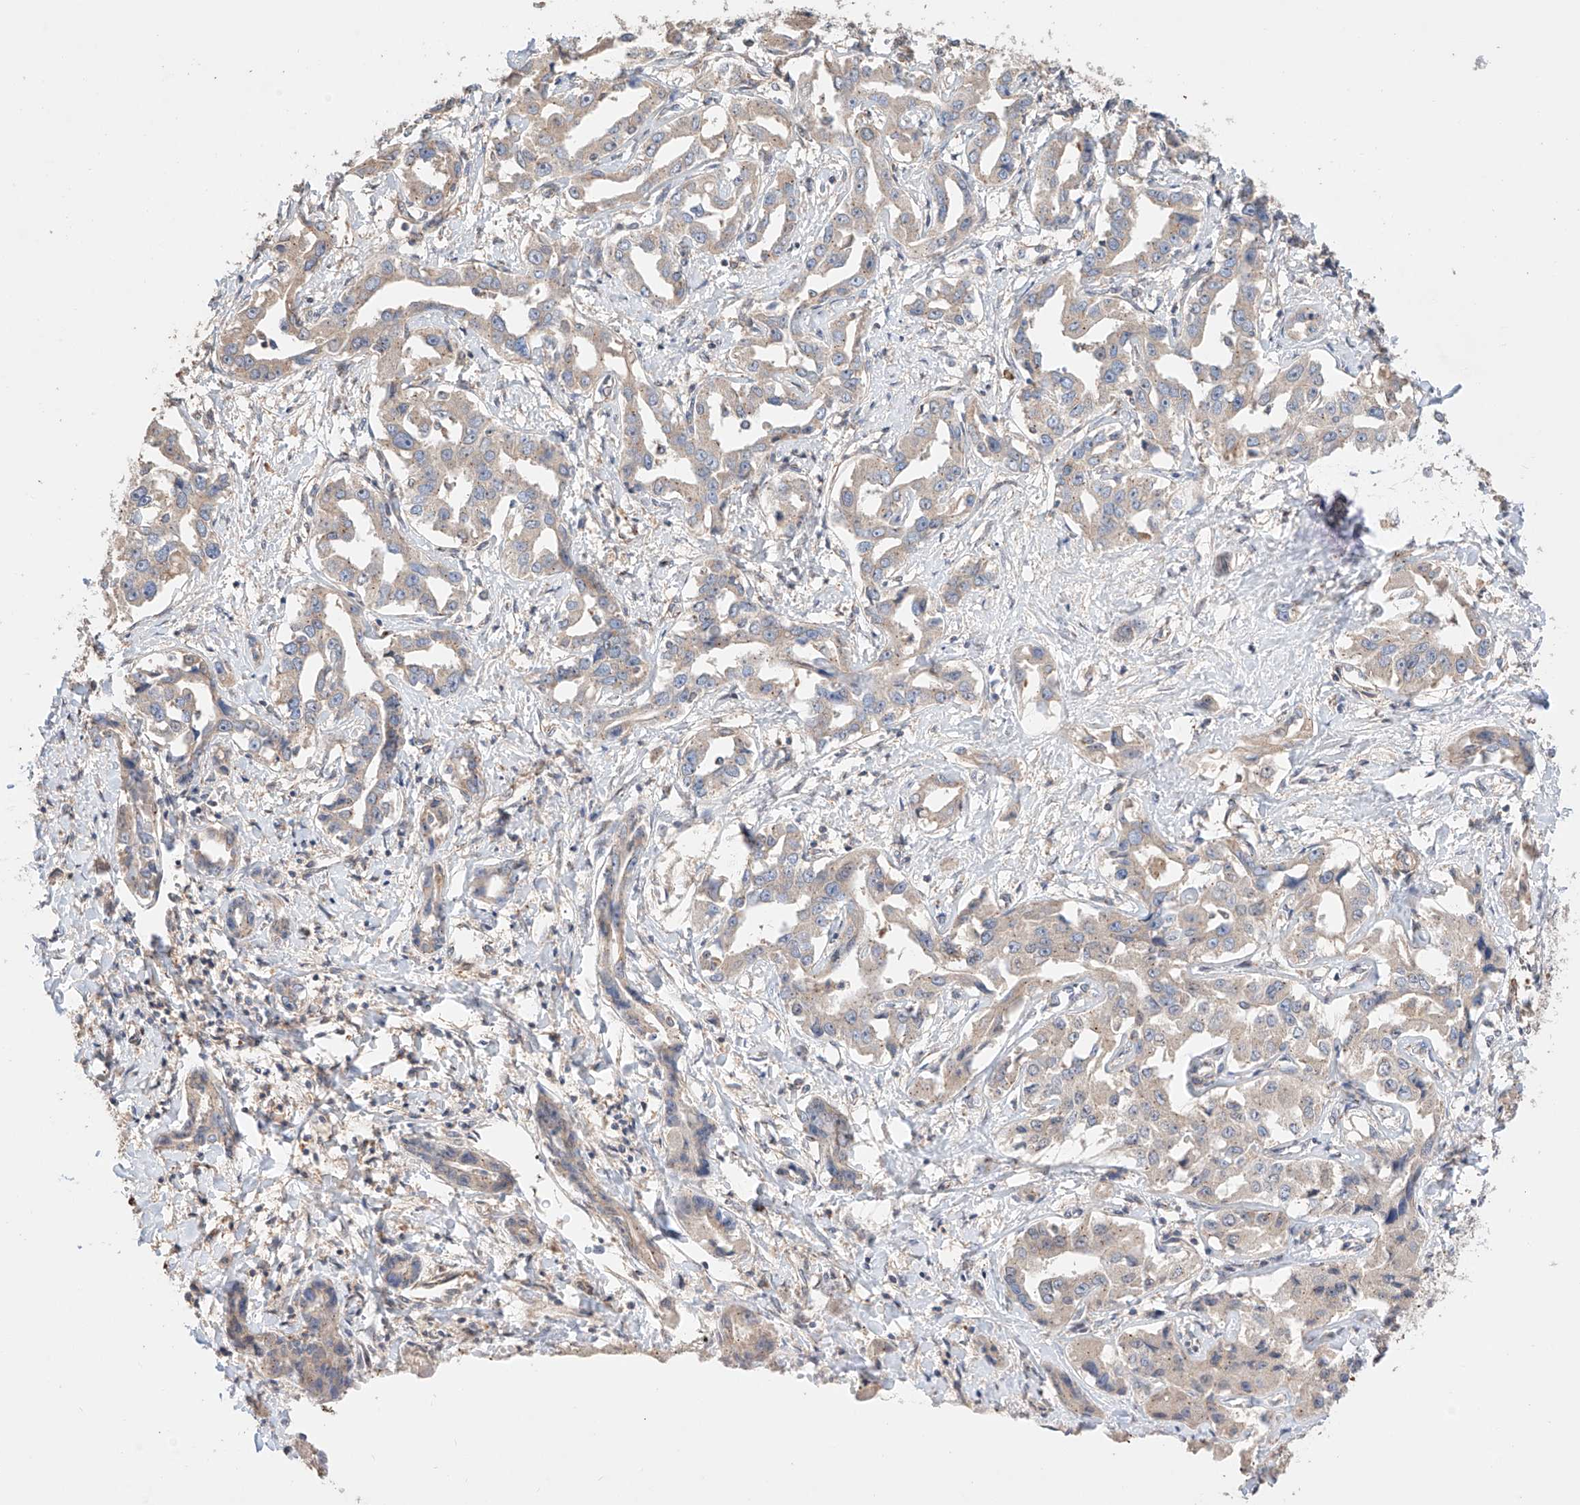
{"staining": {"intensity": "weak", "quantity": "<25%", "location": "cytoplasmic/membranous"}, "tissue": "liver cancer", "cell_type": "Tumor cells", "image_type": "cancer", "snomed": [{"axis": "morphology", "description": "Cholangiocarcinoma"}, {"axis": "topography", "description": "Liver"}], "caption": "A photomicrograph of human liver cancer is negative for staining in tumor cells. Brightfield microscopy of immunohistochemistry stained with DAB (brown) and hematoxylin (blue), captured at high magnification.", "gene": "MOSPD1", "patient": {"sex": "male", "age": 59}}